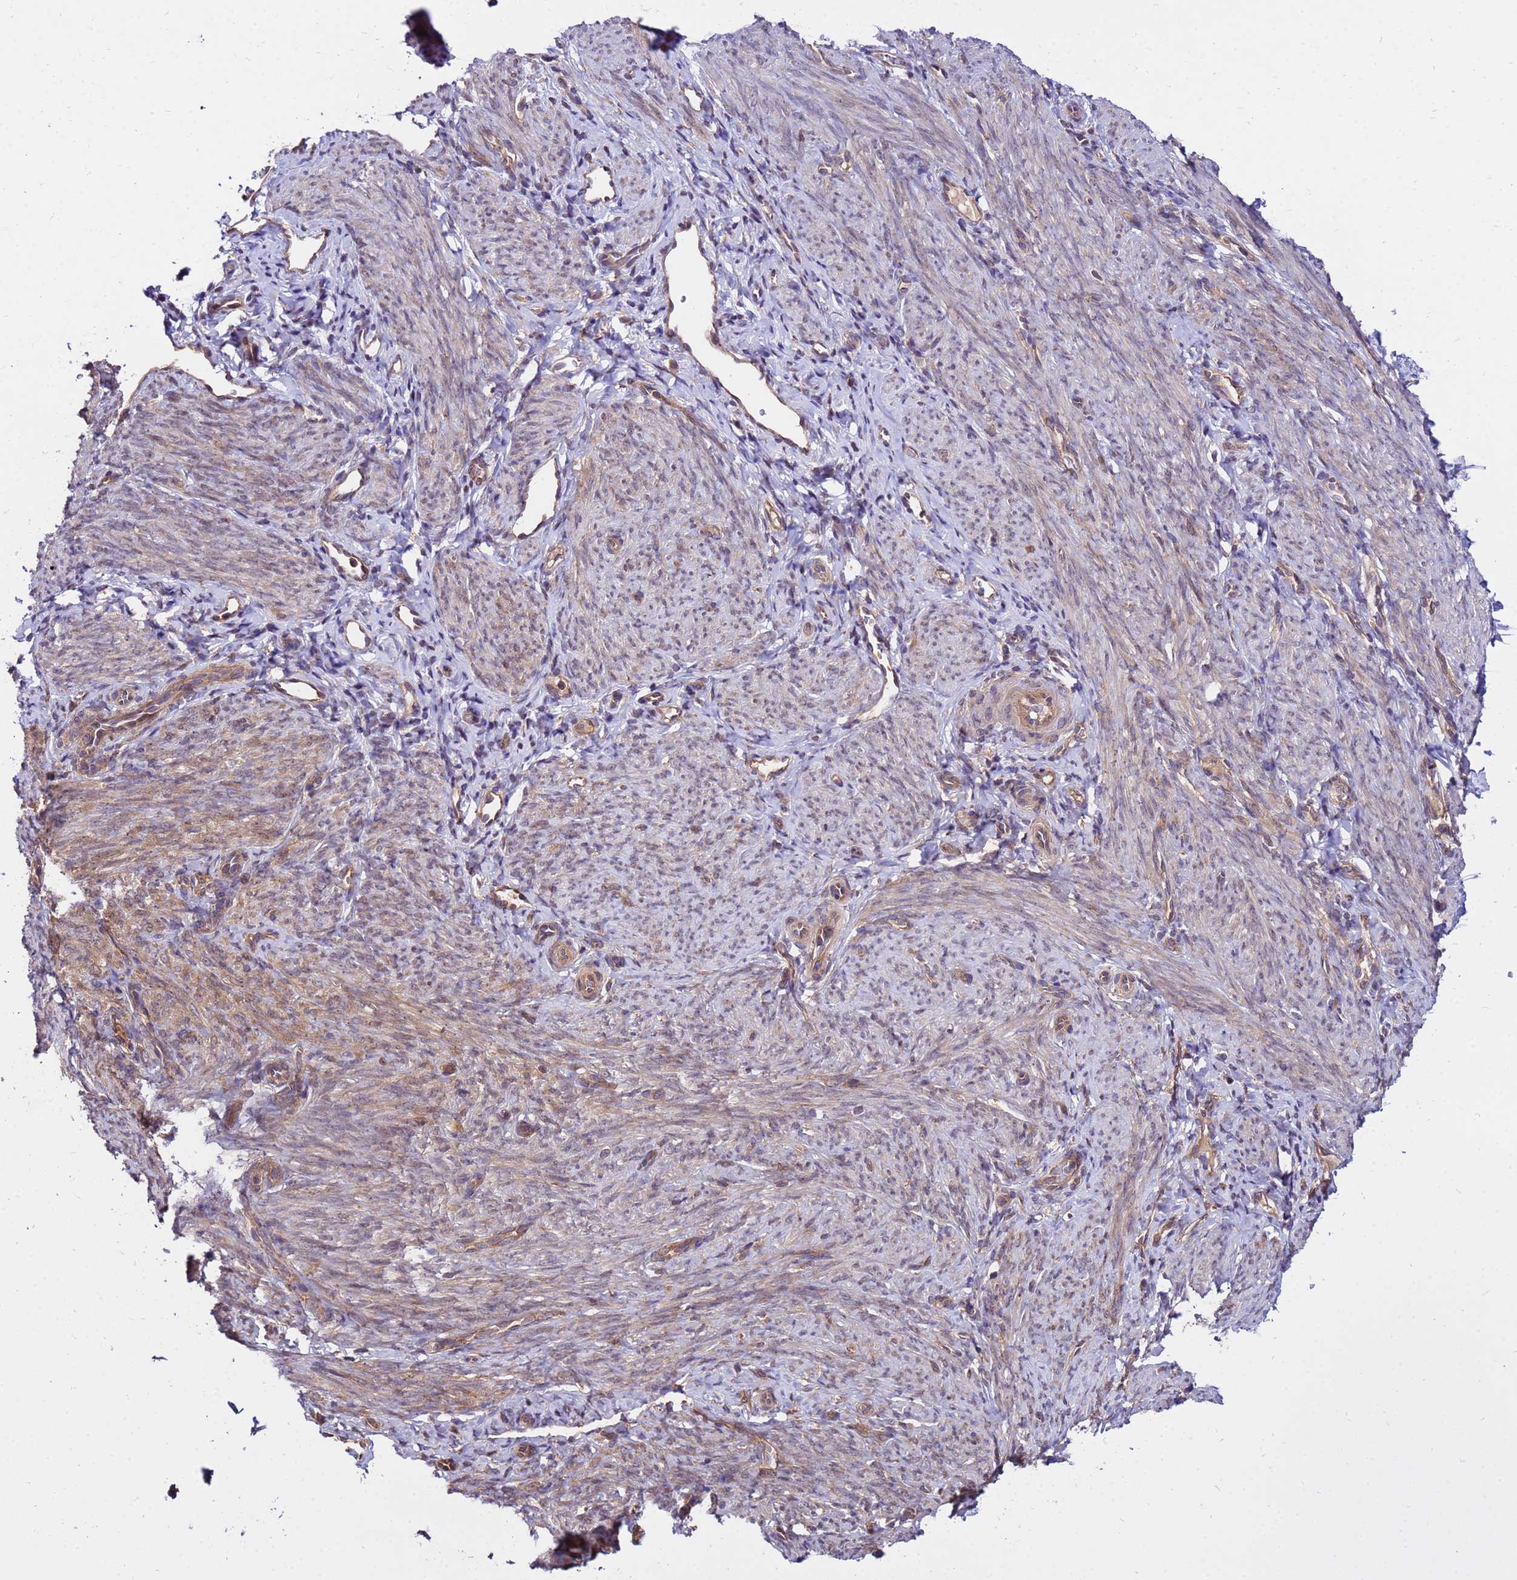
{"staining": {"intensity": "moderate", "quantity": "<25%", "location": "cytoplasmic/membranous"}, "tissue": "endometrium", "cell_type": "Cells in endometrial stroma", "image_type": "normal", "snomed": [{"axis": "morphology", "description": "Normal tissue, NOS"}, {"axis": "topography", "description": "Endometrium"}], "caption": "Benign endometrium shows moderate cytoplasmic/membranous expression in about <25% of cells in endometrial stroma, visualized by immunohistochemistry.", "gene": "GET3", "patient": {"sex": "female", "age": 65}}